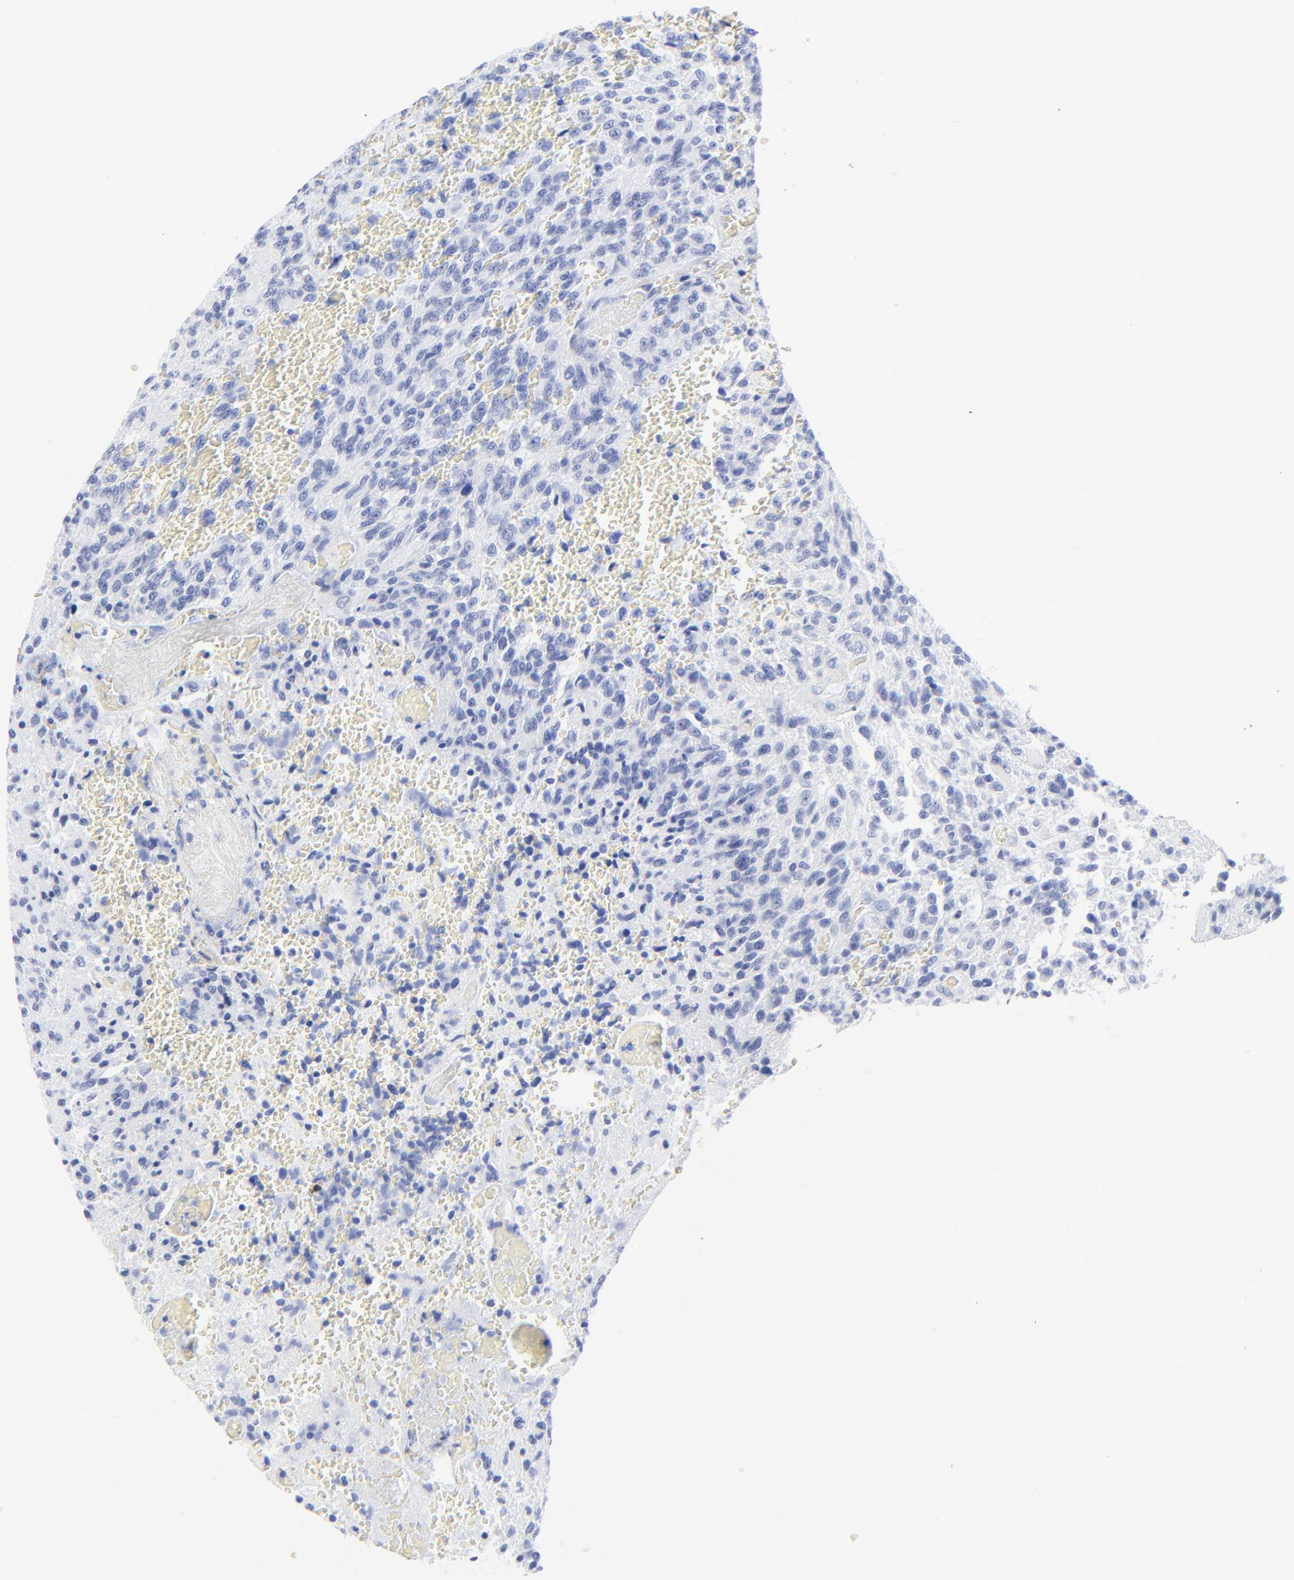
{"staining": {"intensity": "negative", "quantity": "none", "location": "none"}, "tissue": "glioma", "cell_type": "Tumor cells", "image_type": "cancer", "snomed": [{"axis": "morphology", "description": "Normal tissue, NOS"}, {"axis": "morphology", "description": "Glioma, malignant, High grade"}, {"axis": "topography", "description": "Cerebral cortex"}], "caption": "Tumor cells are negative for brown protein staining in malignant glioma (high-grade).", "gene": "LCK", "patient": {"sex": "male", "age": 56}}